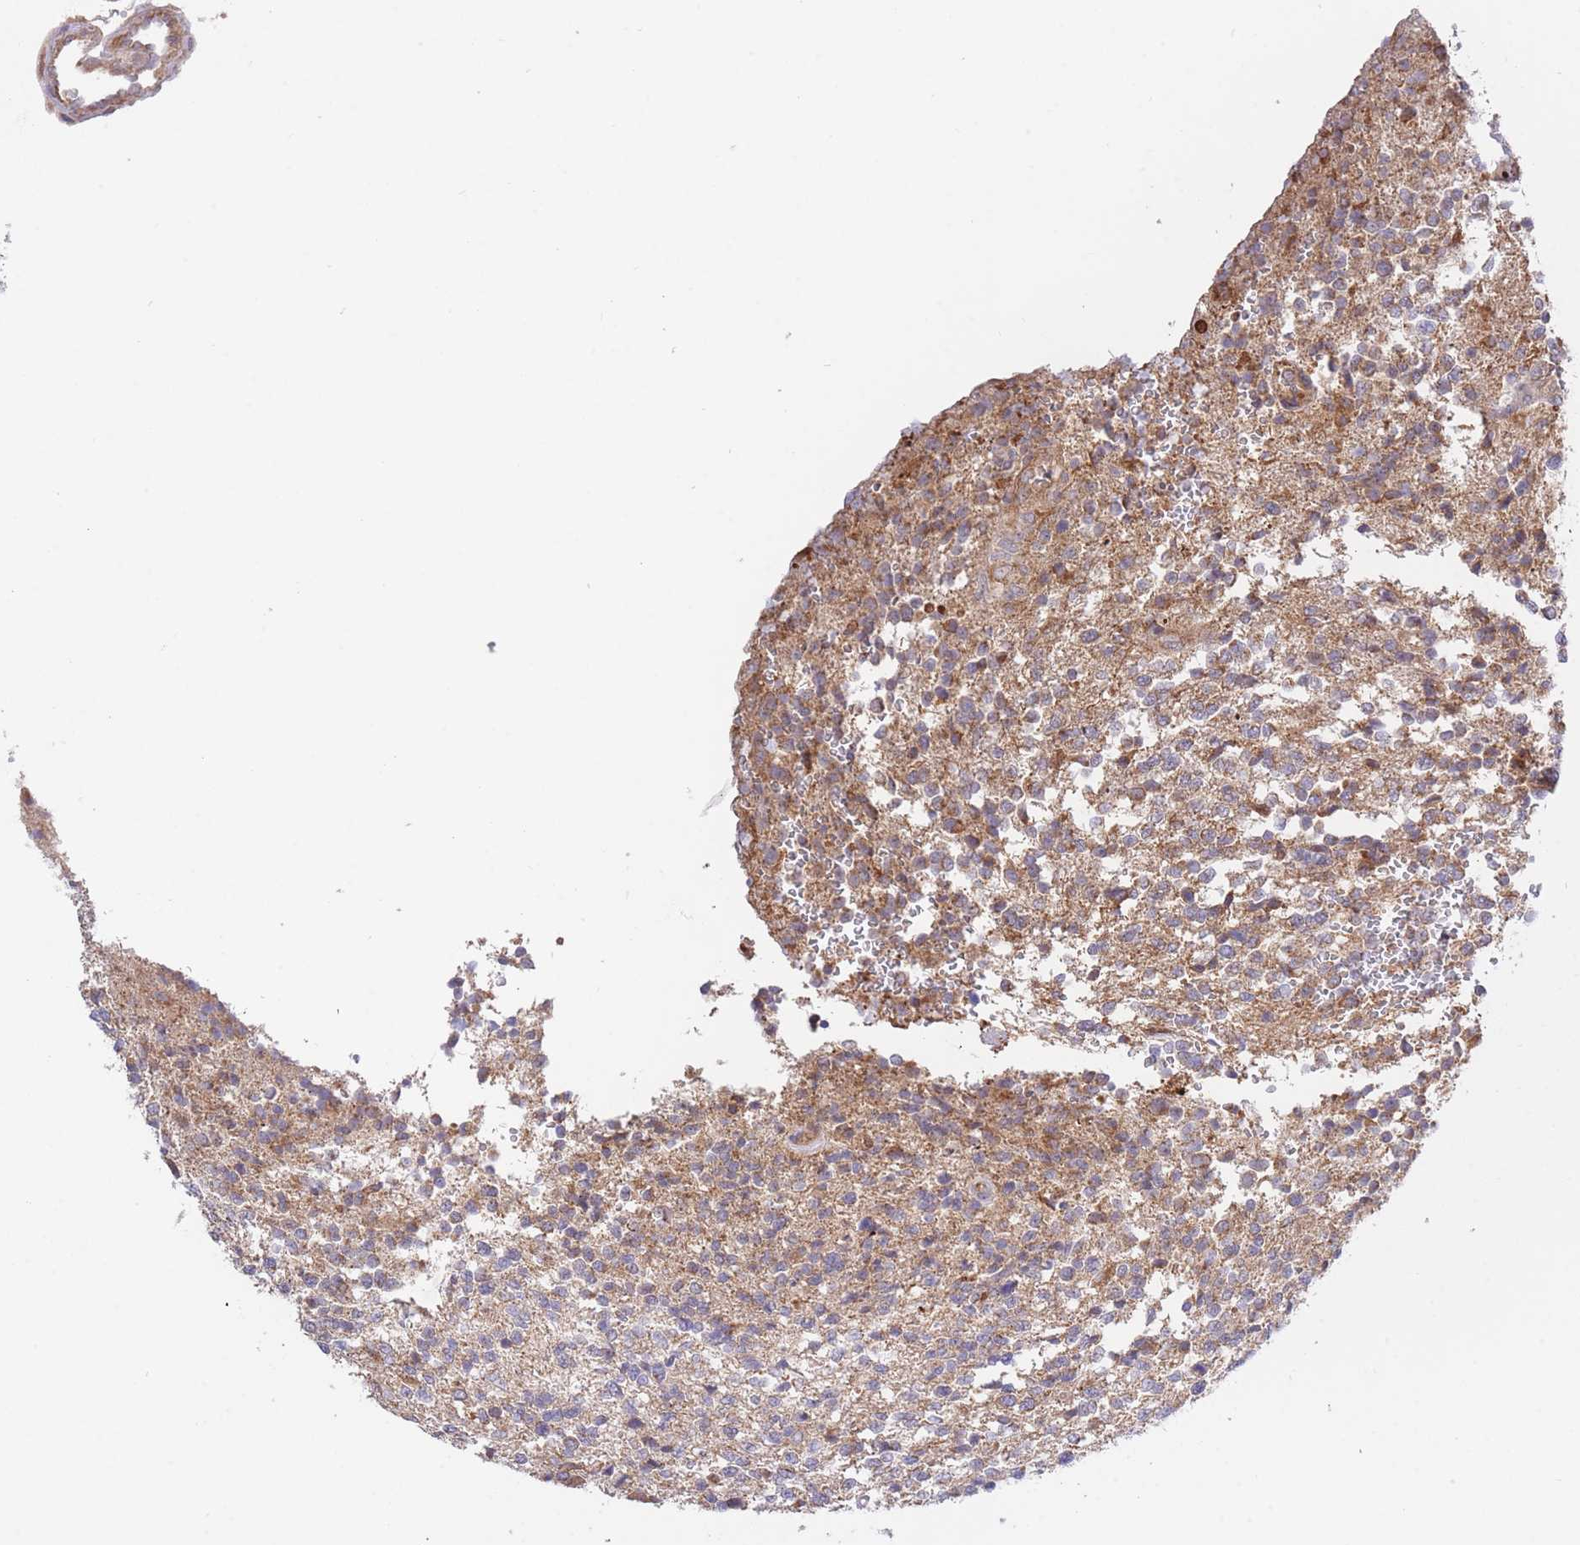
{"staining": {"intensity": "moderate", "quantity": ">75%", "location": "cytoplasmic/membranous"}, "tissue": "glioma", "cell_type": "Tumor cells", "image_type": "cancer", "snomed": [{"axis": "morphology", "description": "Glioma, malignant, High grade"}, {"axis": "topography", "description": "Brain"}], "caption": "Tumor cells display medium levels of moderate cytoplasmic/membranous expression in approximately >75% of cells in glioma.", "gene": "ATP13A2", "patient": {"sex": "male", "age": 56}}